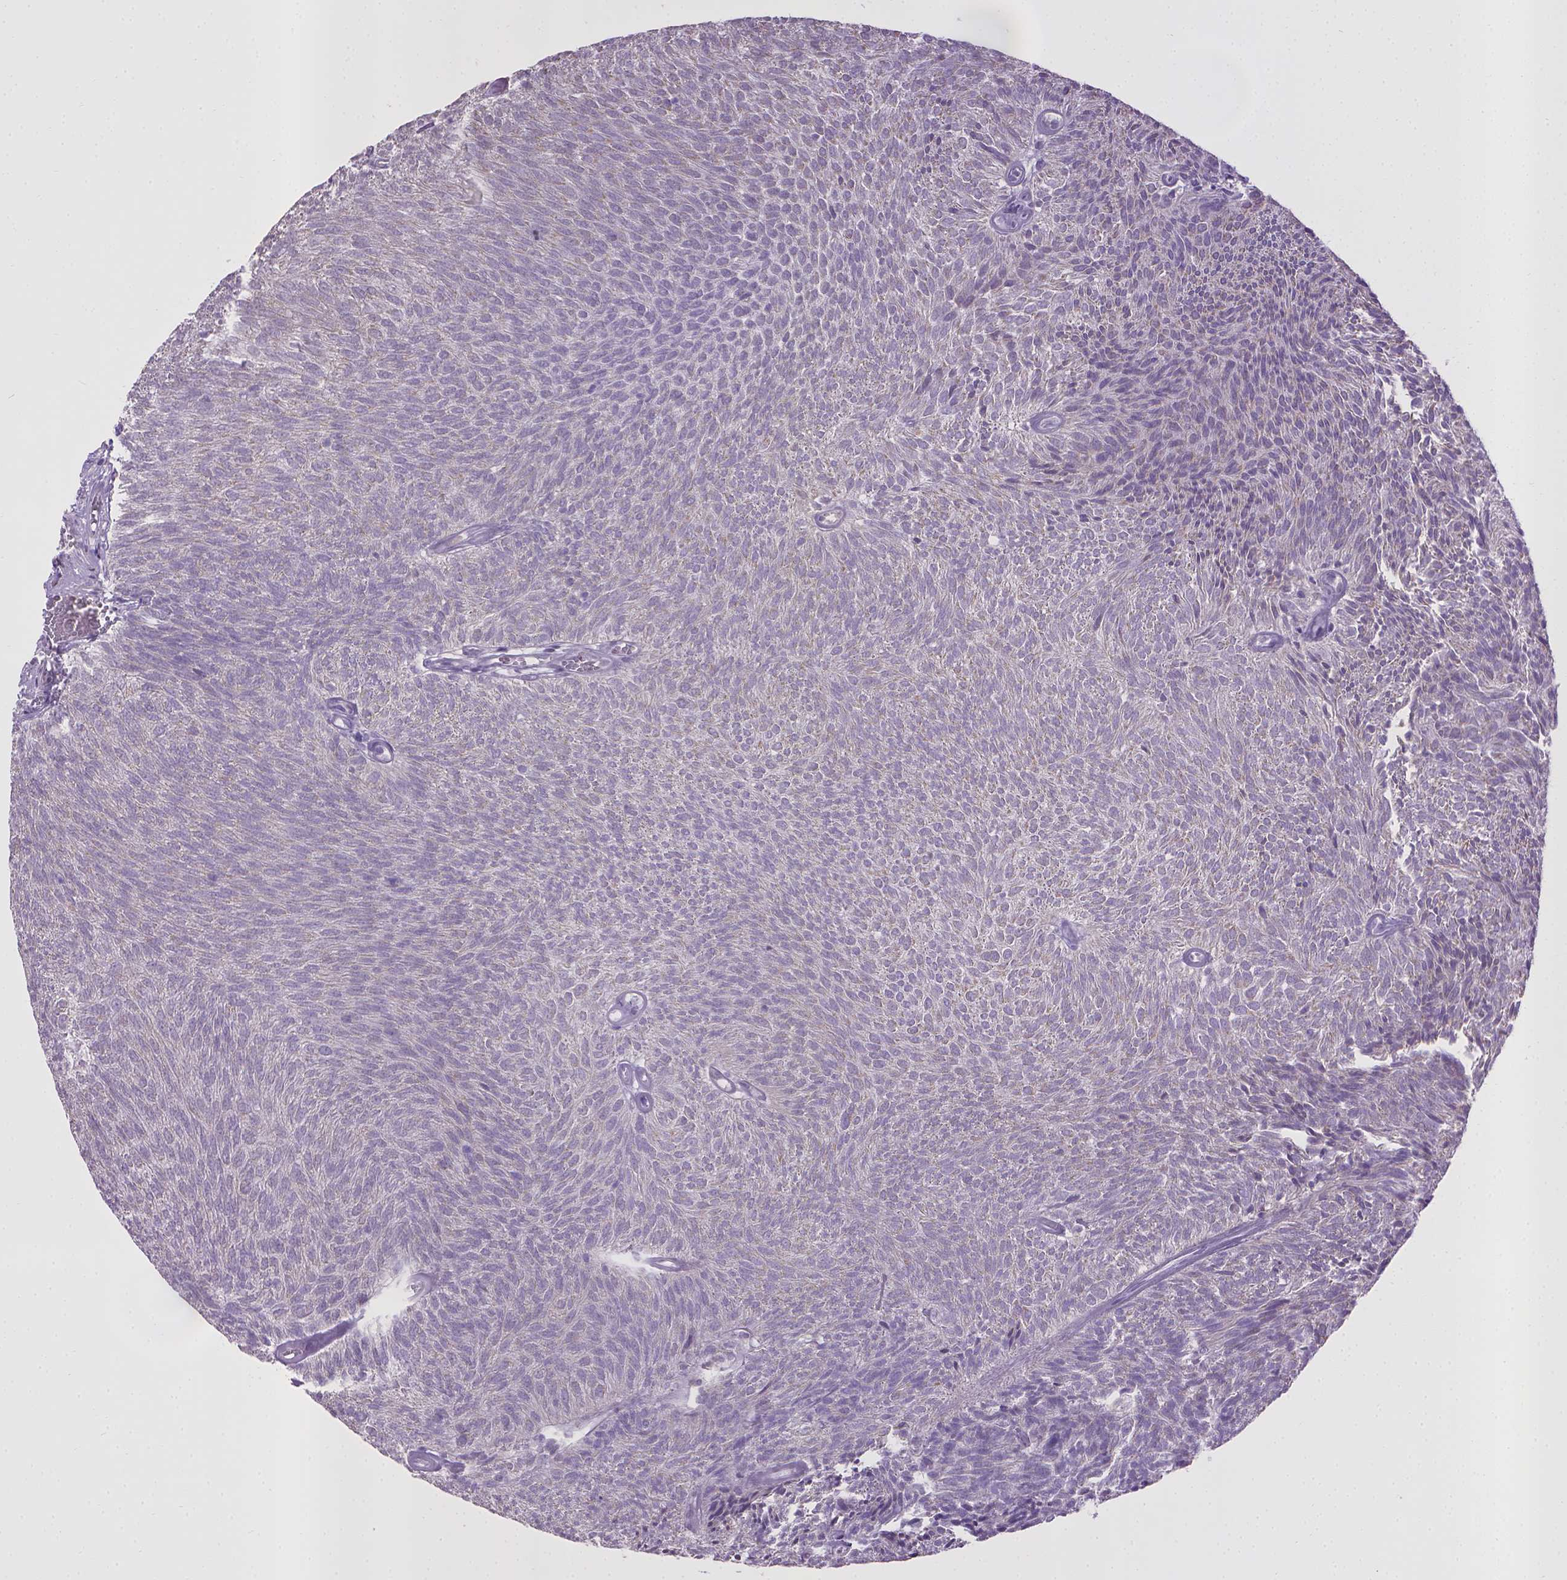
{"staining": {"intensity": "negative", "quantity": "none", "location": "none"}, "tissue": "urothelial cancer", "cell_type": "Tumor cells", "image_type": "cancer", "snomed": [{"axis": "morphology", "description": "Urothelial carcinoma, Low grade"}, {"axis": "topography", "description": "Urinary bladder"}], "caption": "This is a photomicrograph of immunohistochemistry staining of low-grade urothelial carcinoma, which shows no expression in tumor cells.", "gene": "KMO", "patient": {"sex": "male", "age": 77}}